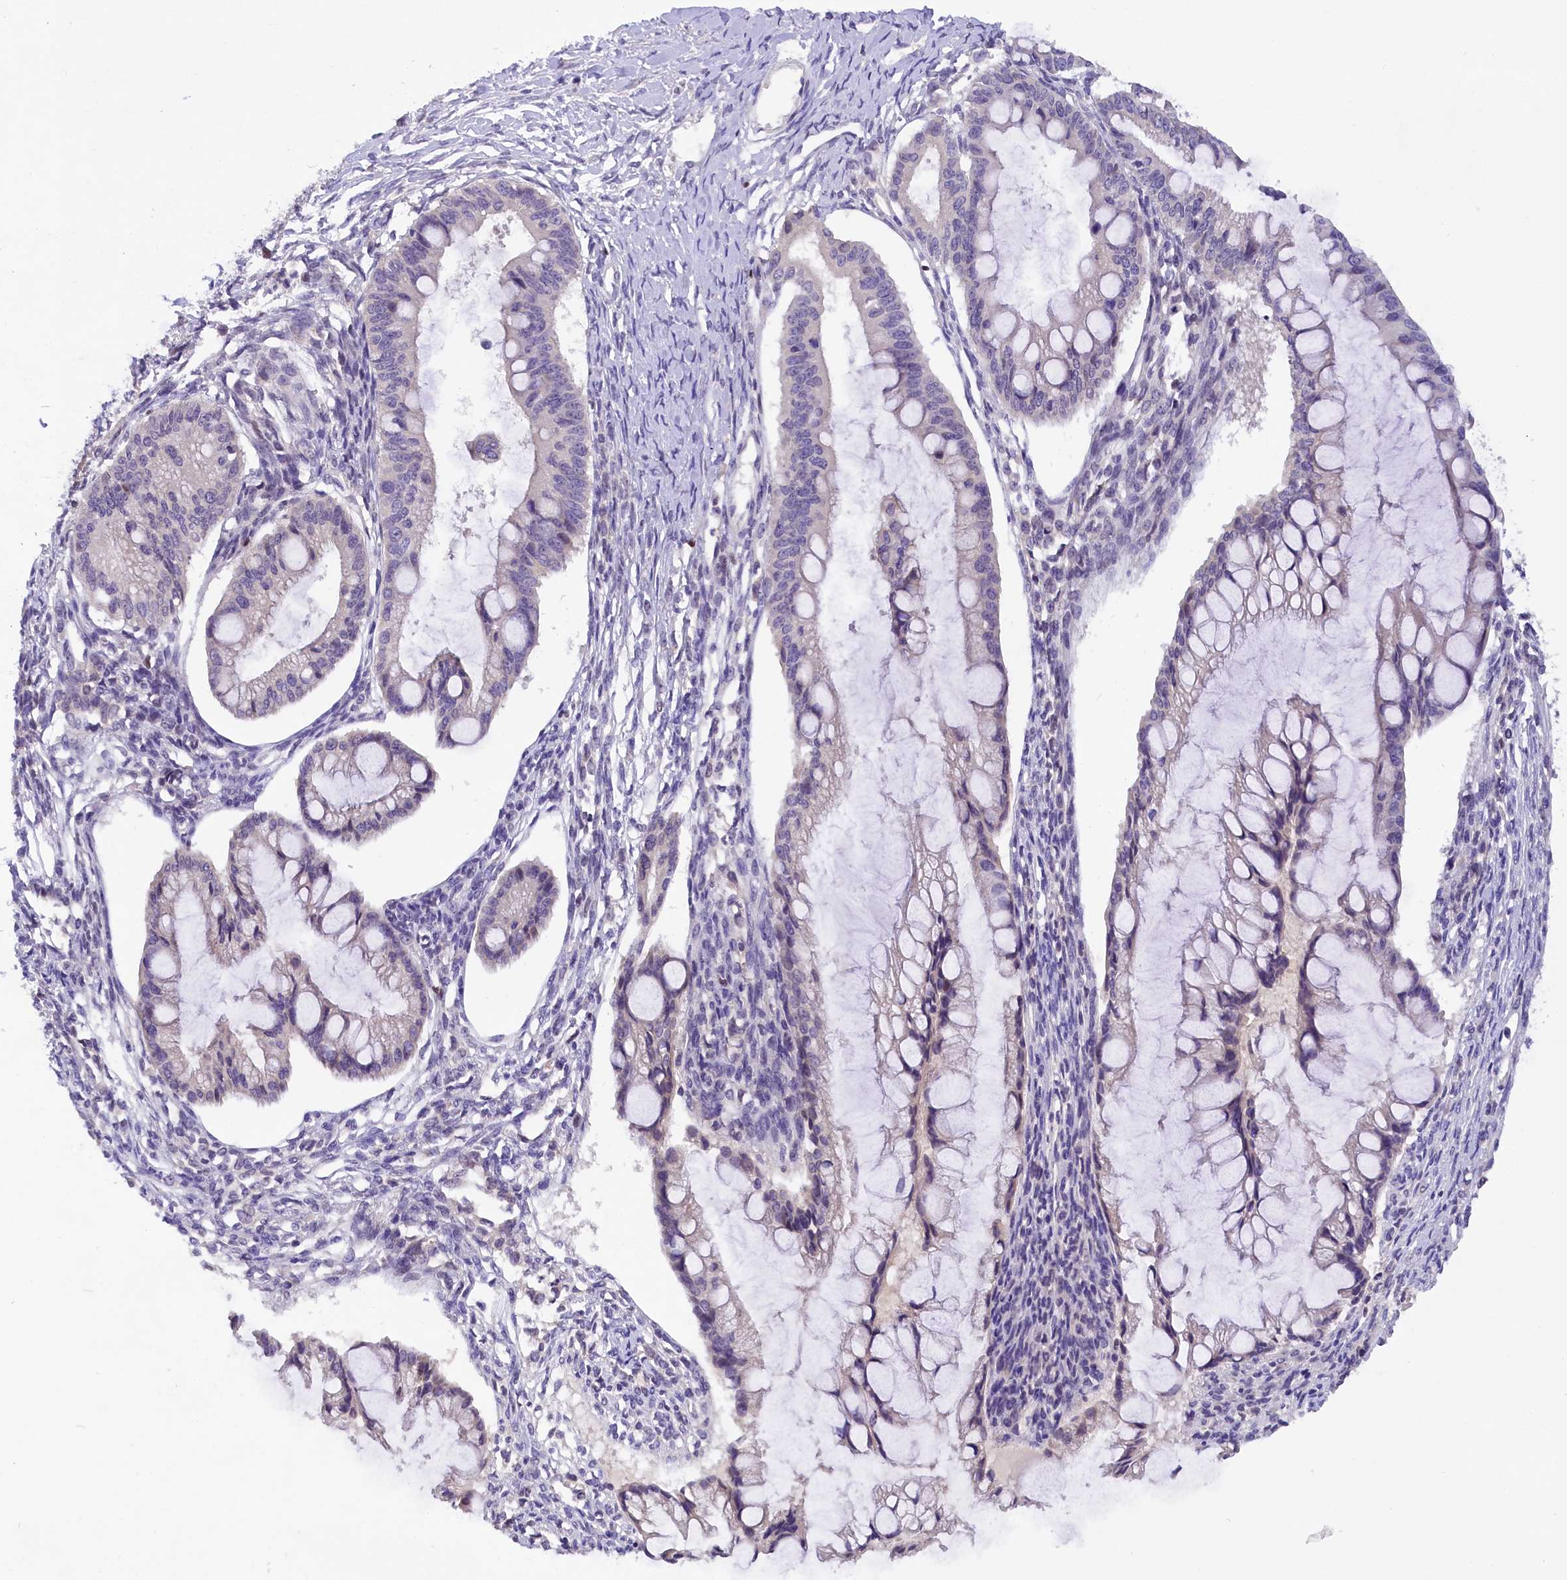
{"staining": {"intensity": "negative", "quantity": "none", "location": "none"}, "tissue": "ovarian cancer", "cell_type": "Tumor cells", "image_type": "cancer", "snomed": [{"axis": "morphology", "description": "Cystadenocarcinoma, mucinous, NOS"}, {"axis": "topography", "description": "Ovary"}], "caption": "This is an immunohistochemistry (IHC) micrograph of ovarian cancer (mucinous cystadenocarcinoma). There is no expression in tumor cells.", "gene": "BTBD9", "patient": {"sex": "female", "age": 73}}